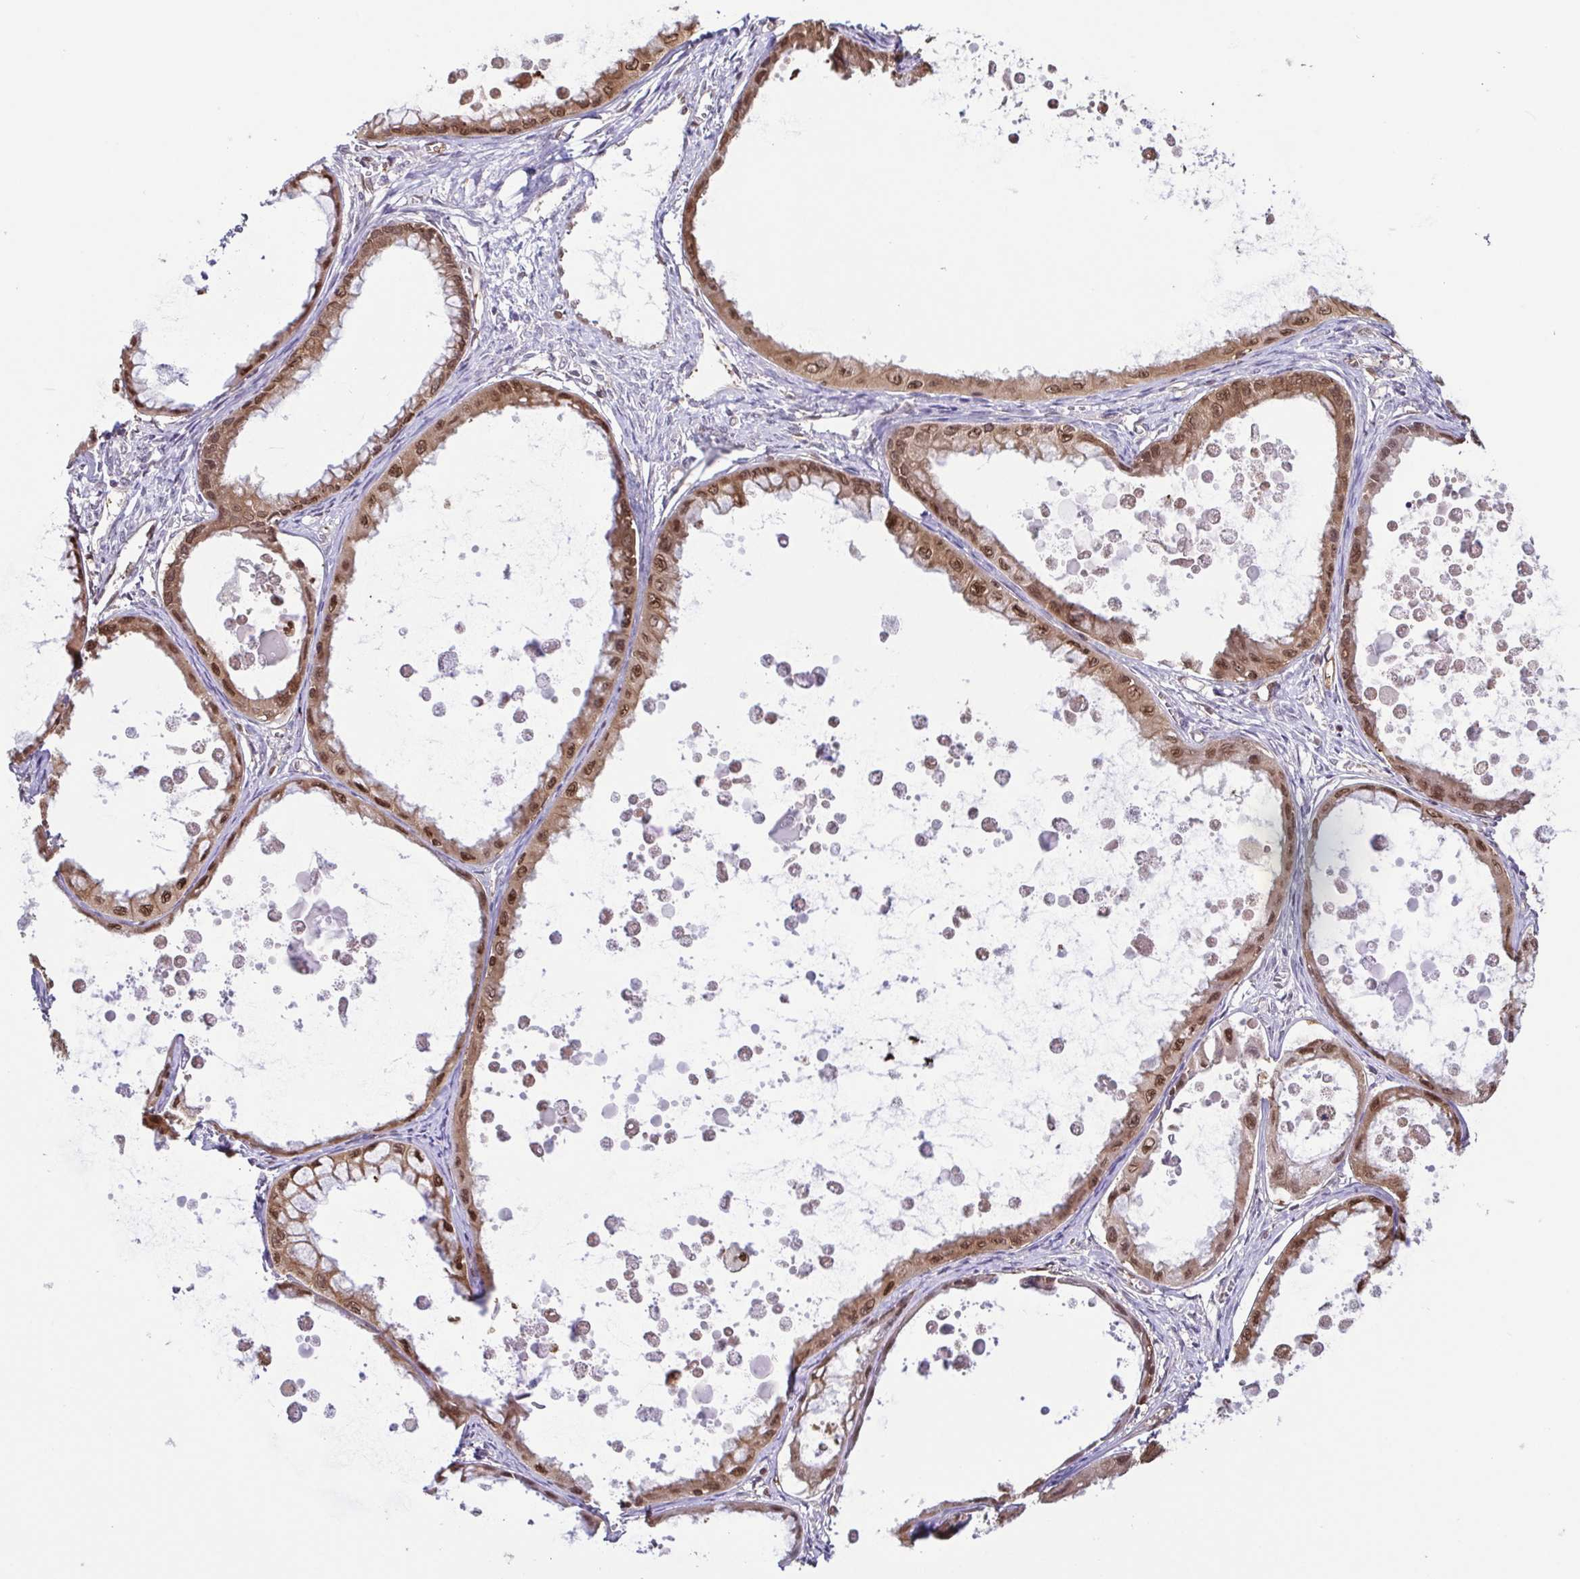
{"staining": {"intensity": "moderate", "quantity": ">75%", "location": "cytoplasmic/membranous,nuclear"}, "tissue": "ovarian cancer", "cell_type": "Tumor cells", "image_type": "cancer", "snomed": [{"axis": "morphology", "description": "Cystadenocarcinoma, mucinous, NOS"}, {"axis": "topography", "description": "Ovary"}], "caption": "Ovarian cancer (mucinous cystadenocarcinoma) tissue shows moderate cytoplasmic/membranous and nuclear positivity in approximately >75% of tumor cells, visualized by immunohistochemistry.", "gene": "PSMB9", "patient": {"sex": "female", "age": 64}}